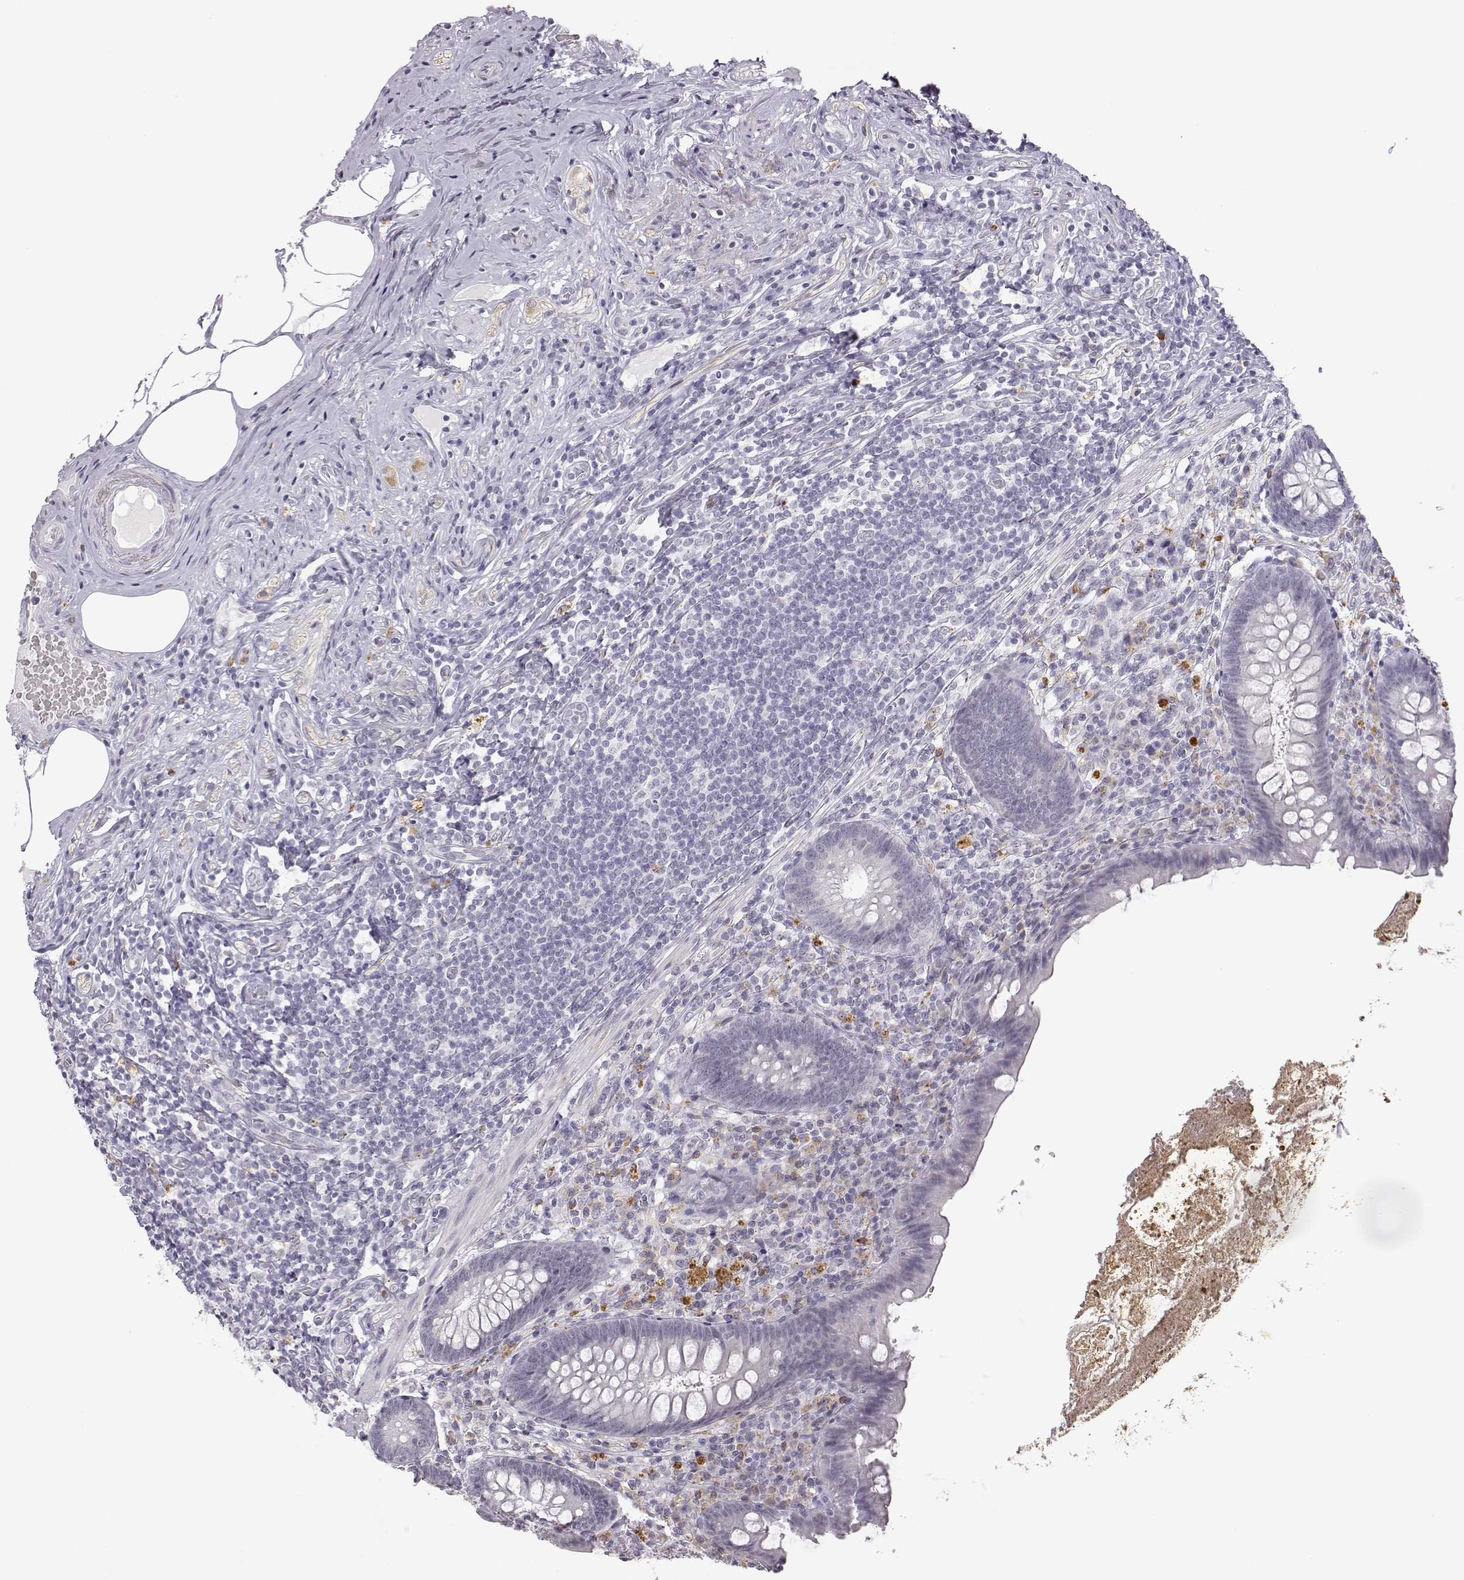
{"staining": {"intensity": "negative", "quantity": "none", "location": "none"}, "tissue": "appendix", "cell_type": "Glandular cells", "image_type": "normal", "snomed": [{"axis": "morphology", "description": "Normal tissue, NOS"}, {"axis": "topography", "description": "Appendix"}], "caption": "A high-resolution image shows immunohistochemistry (IHC) staining of benign appendix, which exhibits no significant positivity in glandular cells. (DAB immunohistochemistry (IHC), high magnification).", "gene": "VGF", "patient": {"sex": "male", "age": 47}}